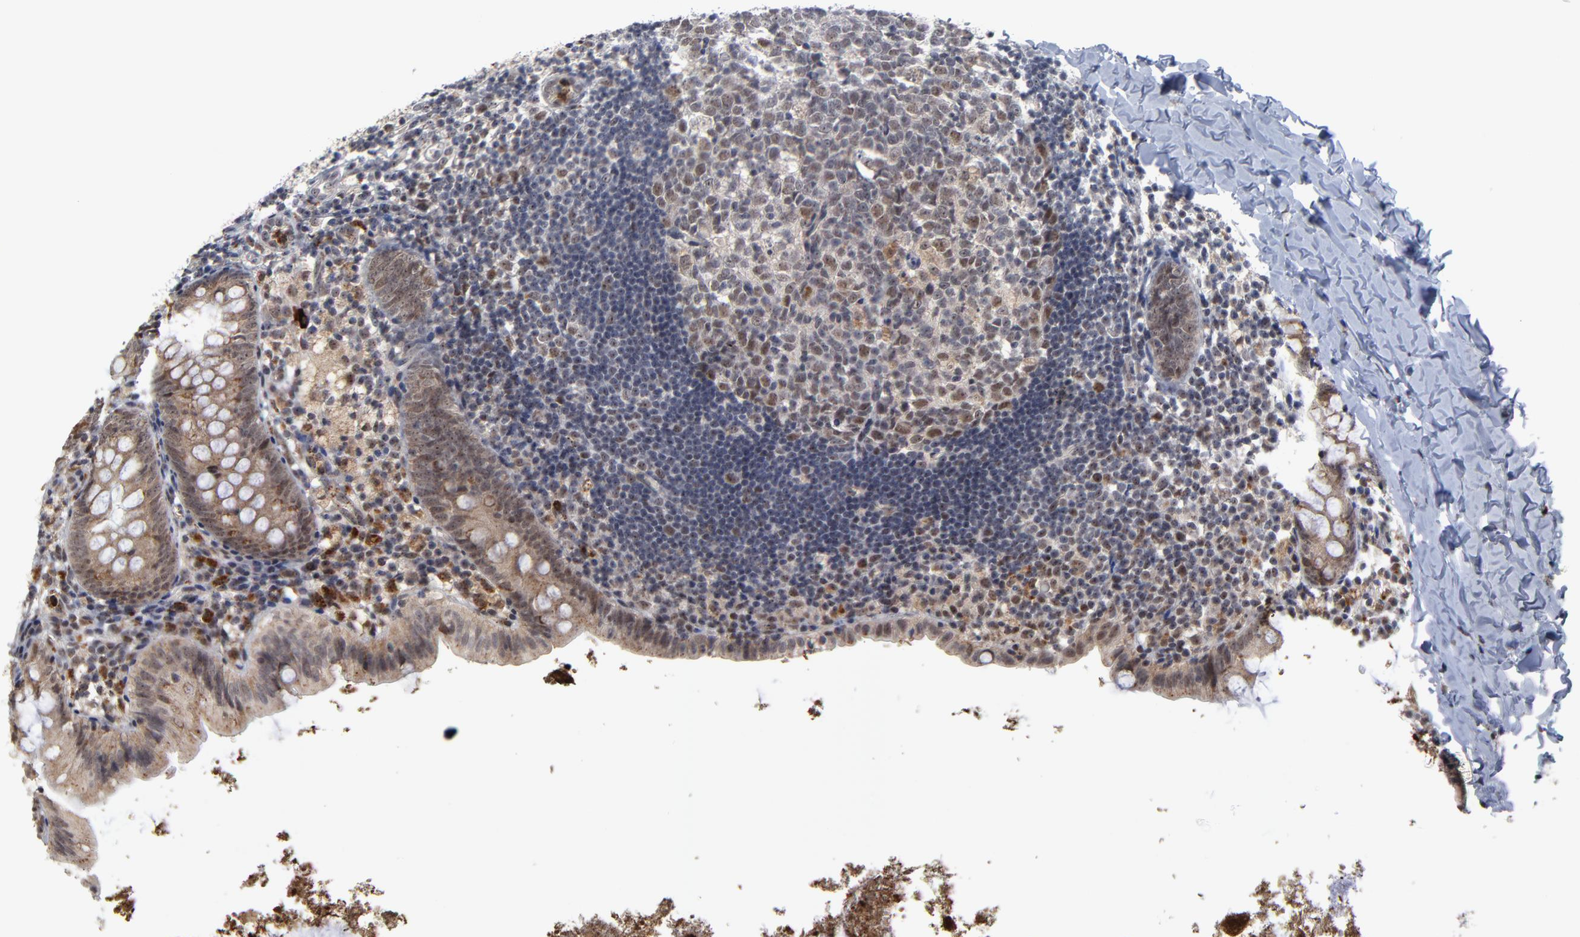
{"staining": {"intensity": "moderate", "quantity": "25%-75%", "location": "cytoplasmic/membranous"}, "tissue": "appendix", "cell_type": "Glandular cells", "image_type": "normal", "snomed": [{"axis": "morphology", "description": "Normal tissue, NOS"}, {"axis": "topography", "description": "Appendix"}], "caption": "This micrograph demonstrates unremarkable appendix stained with immunohistochemistry (IHC) to label a protein in brown. The cytoplasmic/membranous of glandular cells show moderate positivity for the protein. Nuclei are counter-stained blue.", "gene": "ZNF419", "patient": {"sex": "female", "age": 9}}